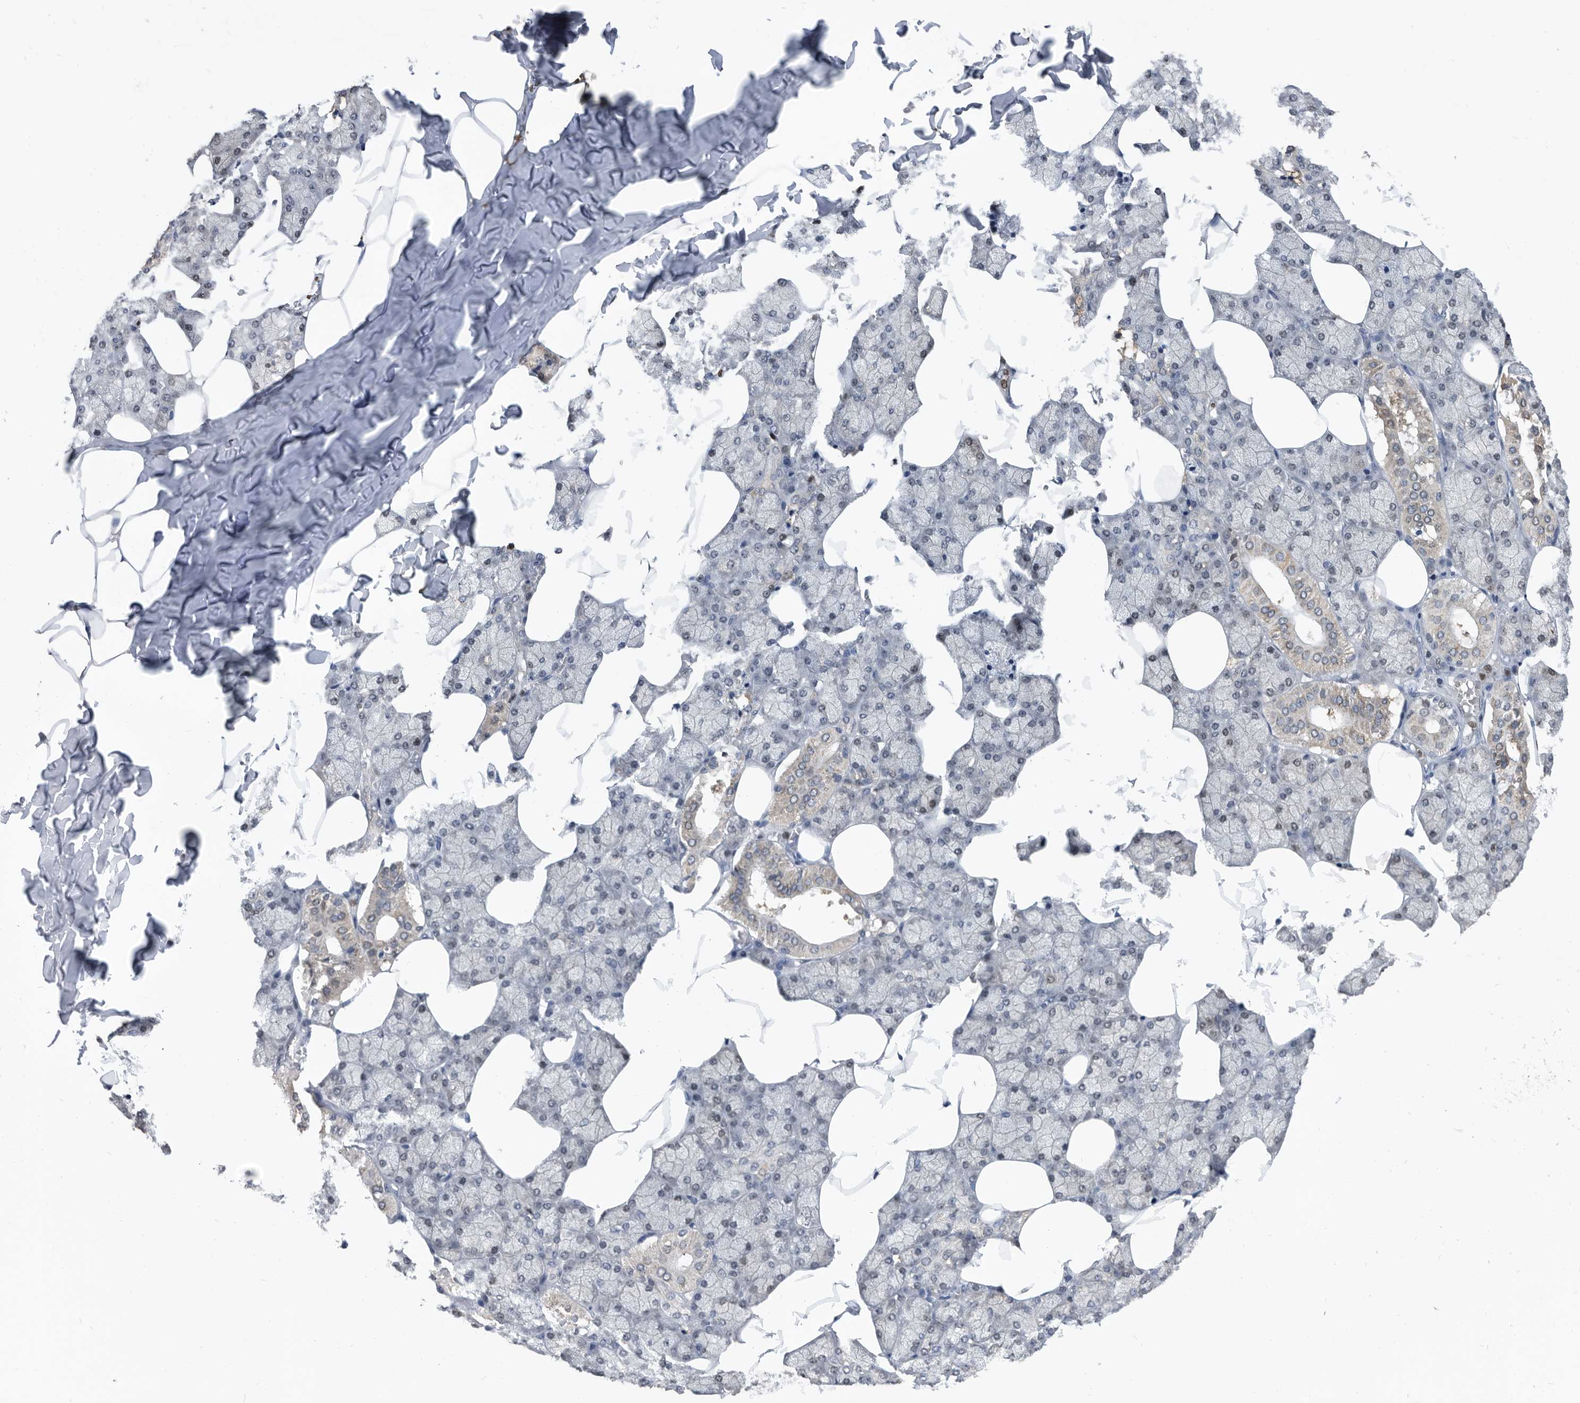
{"staining": {"intensity": "moderate", "quantity": "25%-75%", "location": "cytoplasmic/membranous"}, "tissue": "salivary gland", "cell_type": "Glandular cells", "image_type": "normal", "snomed": [{"axis": "morphology", "description": "Normal tissue, NOS"}, {"axis": "topography", "description": "Salivary gland"}], "caption": "Glandular cells reveal medium levels of moderate cytoplasmic/membranous positivity in about 25%-75% of cells in unremarkable human salivary gland. (Stains: DAB (3,3'-diaminobenzidine) in brown, nuclei in blue, Microscopy: brightfield microscopy at high magnification).", "gene": "TSTD1", "patient": {"sex": "male", "age": 62}}